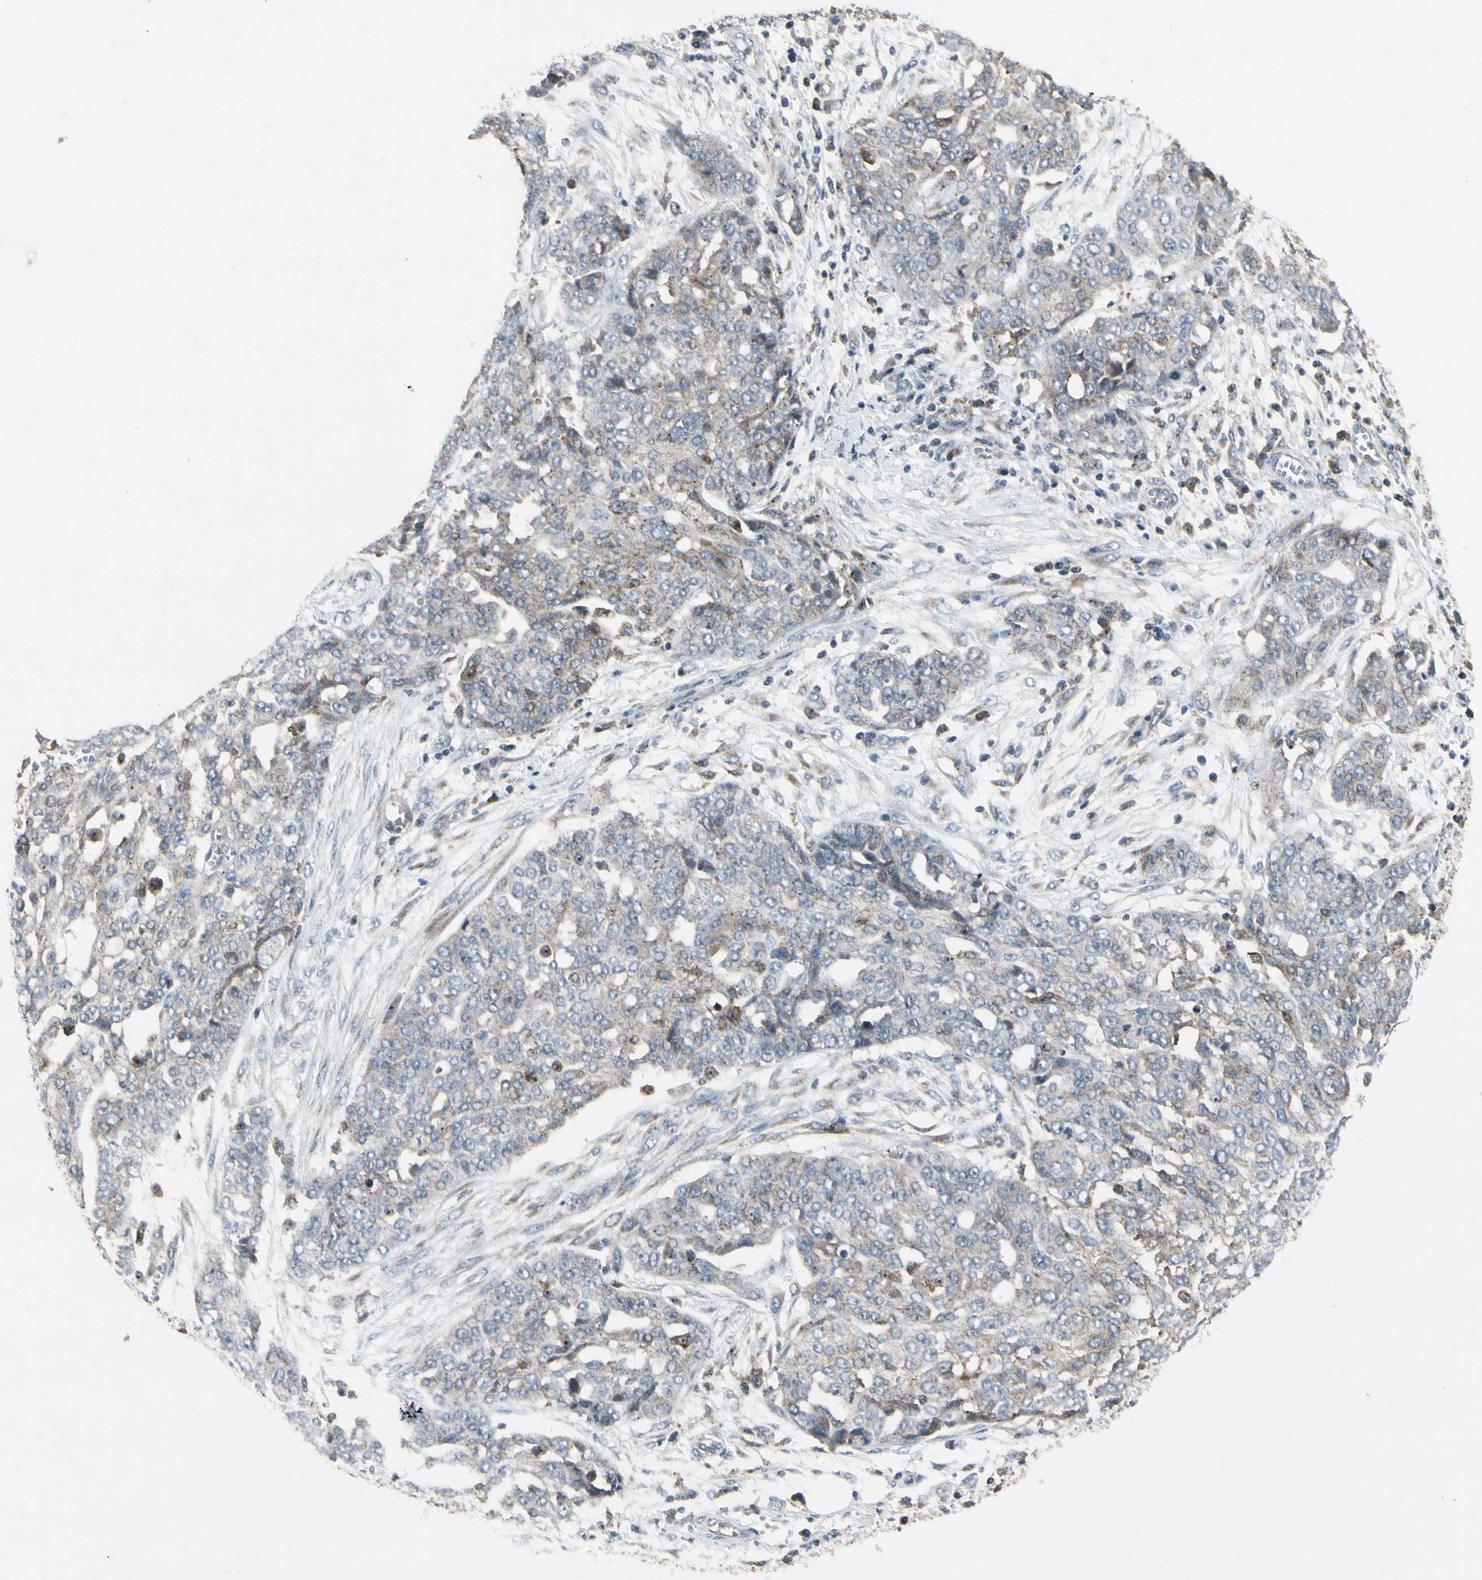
{"staining": {"intensity": "moderate", "quantity": "<25%", "location": "cytoplasmic/membranous"}, "tissue": "ovarian cancer", "cell_type": "Tumor cells", "image_type": "cancer", "snomed": [{"axis": "morphology", "description": "Cystadenocarcinoma, serous, NOS"}, {"axis": "topography", "description": "Soft tissue"}, {"axis": "topography", "description": "Ovary"}], "caption": "A micrograph of human ovarian cancer (serous cystadenocarcinoma) stained for a protein displays moderate cytoplasmic/membranous brown staining in tumor cells.", "gene": "NMI", "patient": {"sex": "female", "age": 57}}